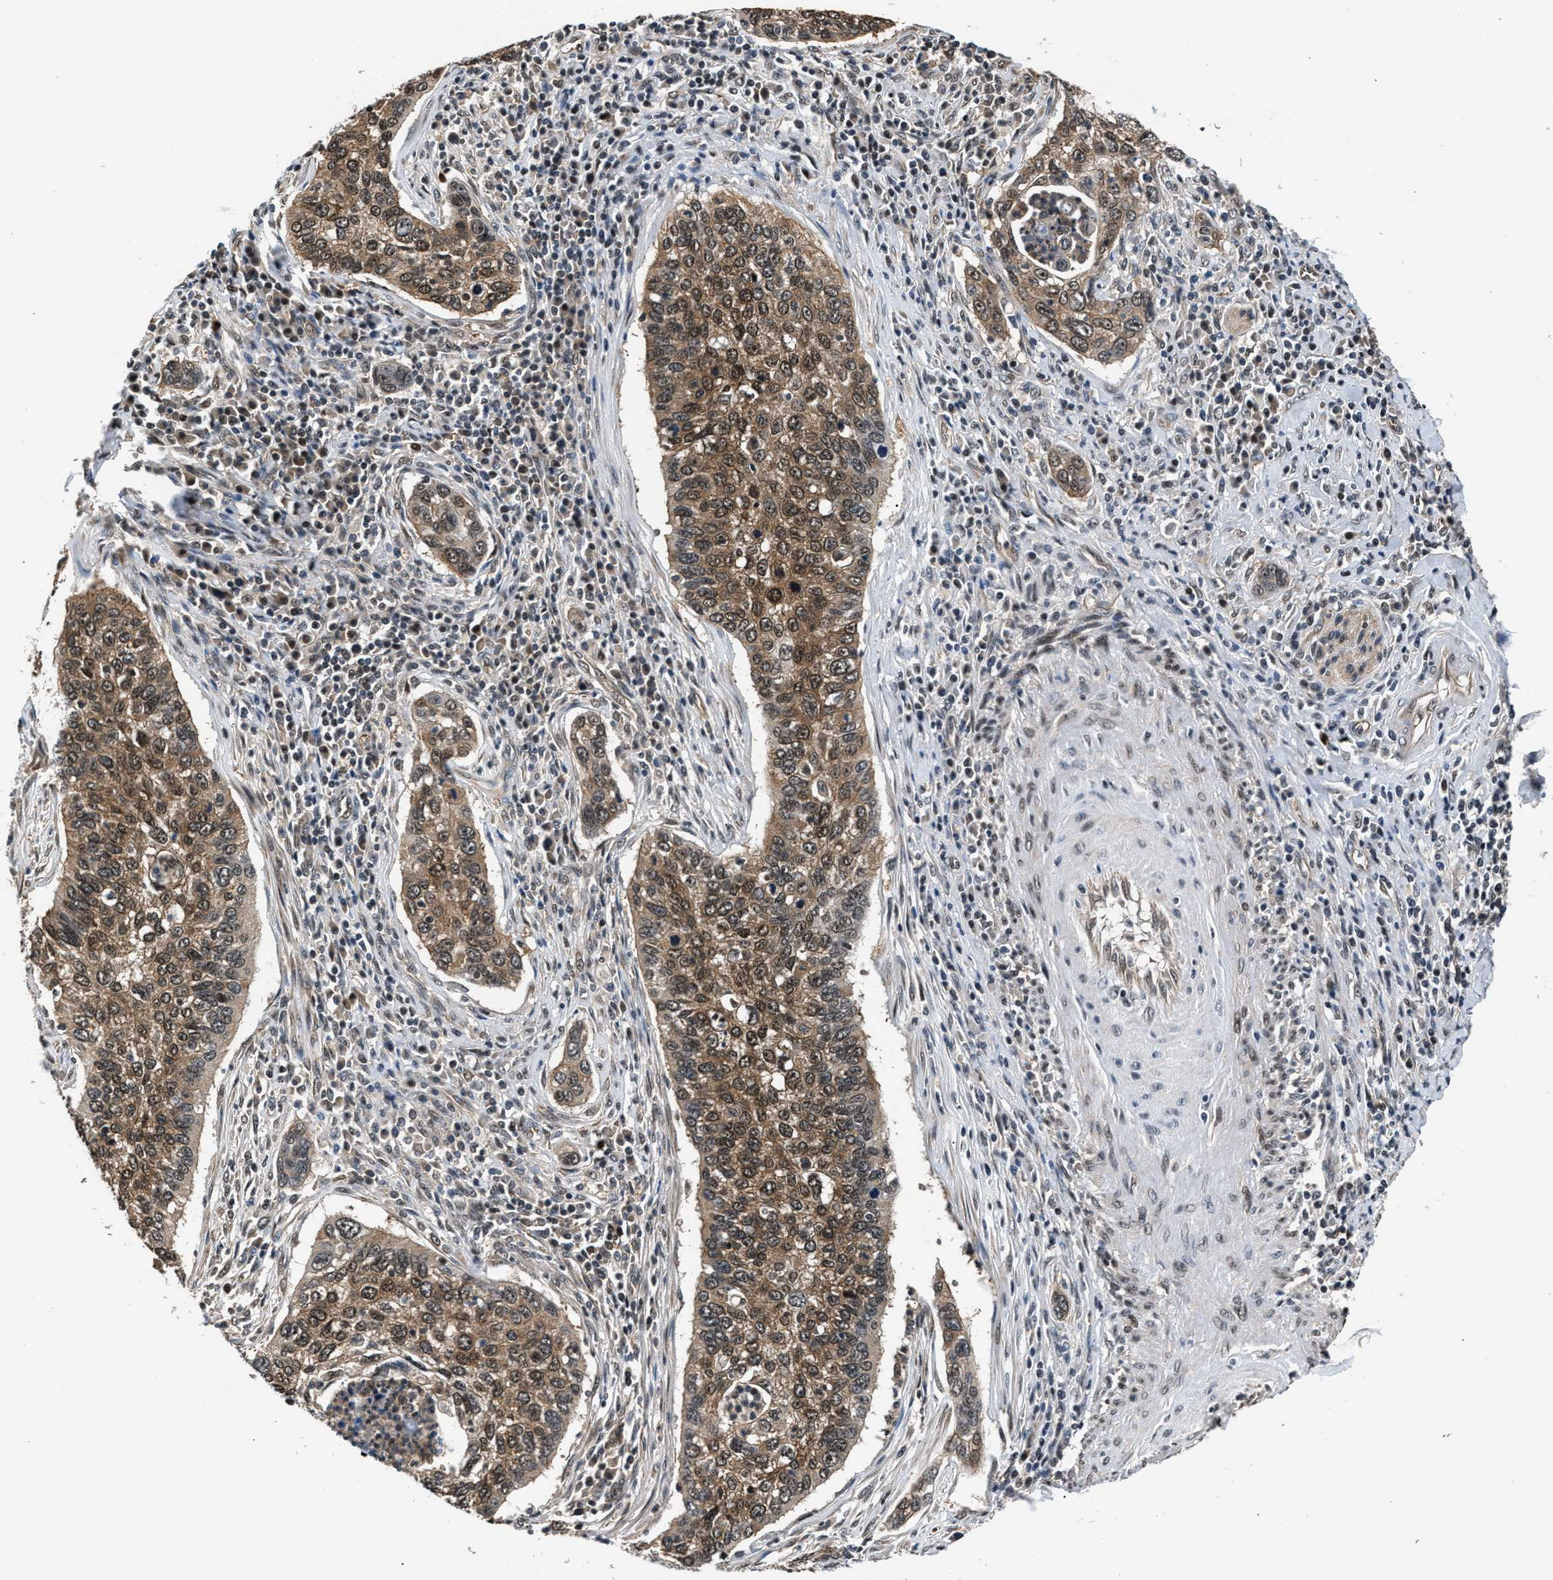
{"staining": {"intensity": "moderate", "quantity": ">75%", "location": "cytoplasmic/membranous,nuclear"}, "tissue": "cervical cancer", "cell_type": "Tumor cells", "image_type": "cancer", "snomed": [{"axis": "morphology", "description": "Squamous cell carcinoma, NOS"}, {"axis": "topography", "description": "Cervix"}], "caption": "Immunohistochemistry (IHC) photomicrograph of human cervical cancer stained for a protein (brown), which demonstrates medium levels of moderate cytoplasmic/membranous and nuclear expression in approximately >75% of tumor cells.", "gene": "RBM33", "patient": {"sex": "female", "age": 53}}